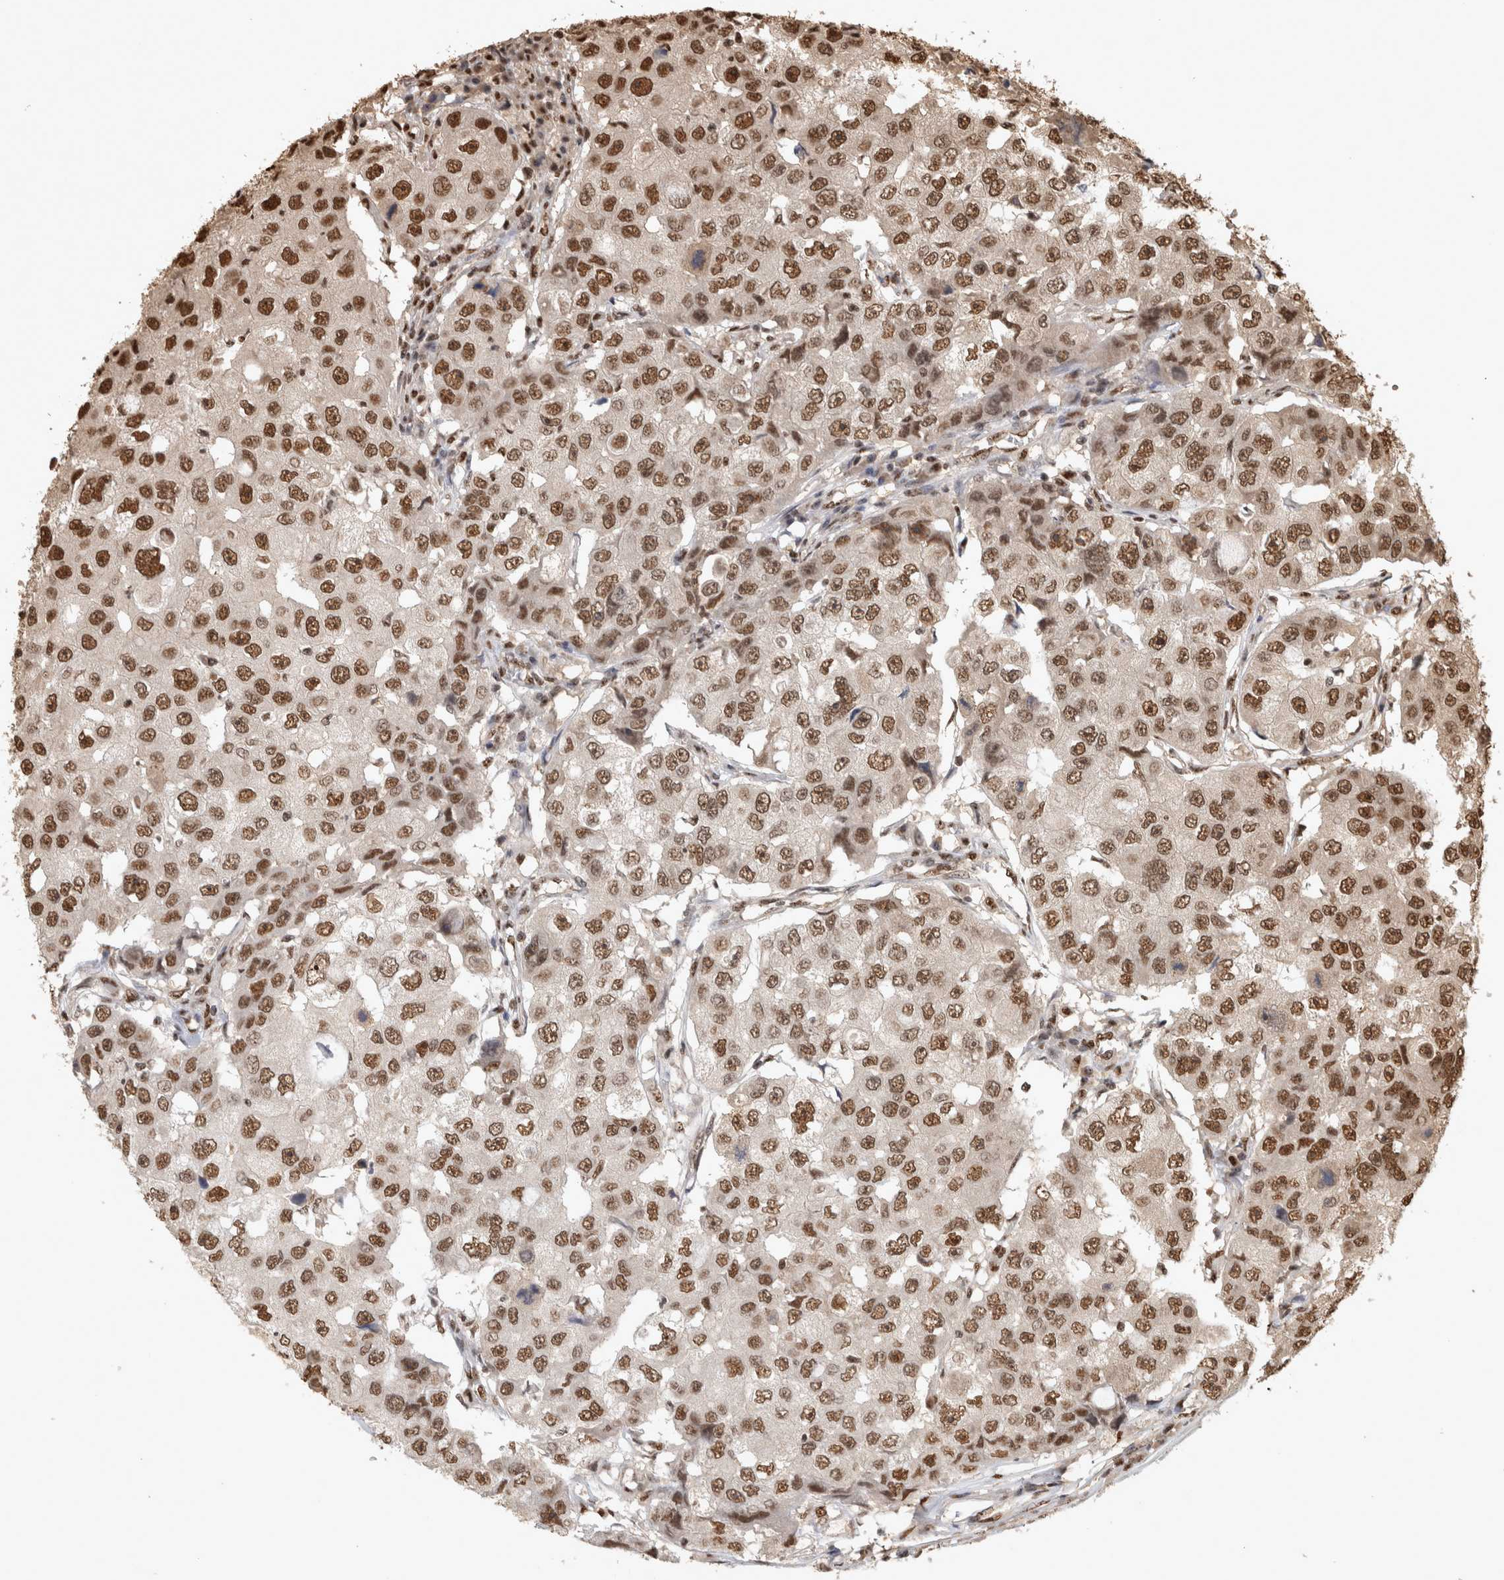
{"staining": {"intensity": "moderate", "quantity": ">75%", "location": "nuclear"}, "tissue": "breast cancer", "cell_type": "Tumor cells", "image_type": "cancer", "snomed": [{"axis": "morphology", "description": "Duct carcinoma"}, {"axis": "topography", "description": "Breast"}], "caption": "This is a photomicrograph of IHC staining of invasive ductal carcinoma (breast), which shows moderate expression in the nuclear of tumor cells.", "gene": "RAD50", "patient": {"sex": "female", "age": 27}}